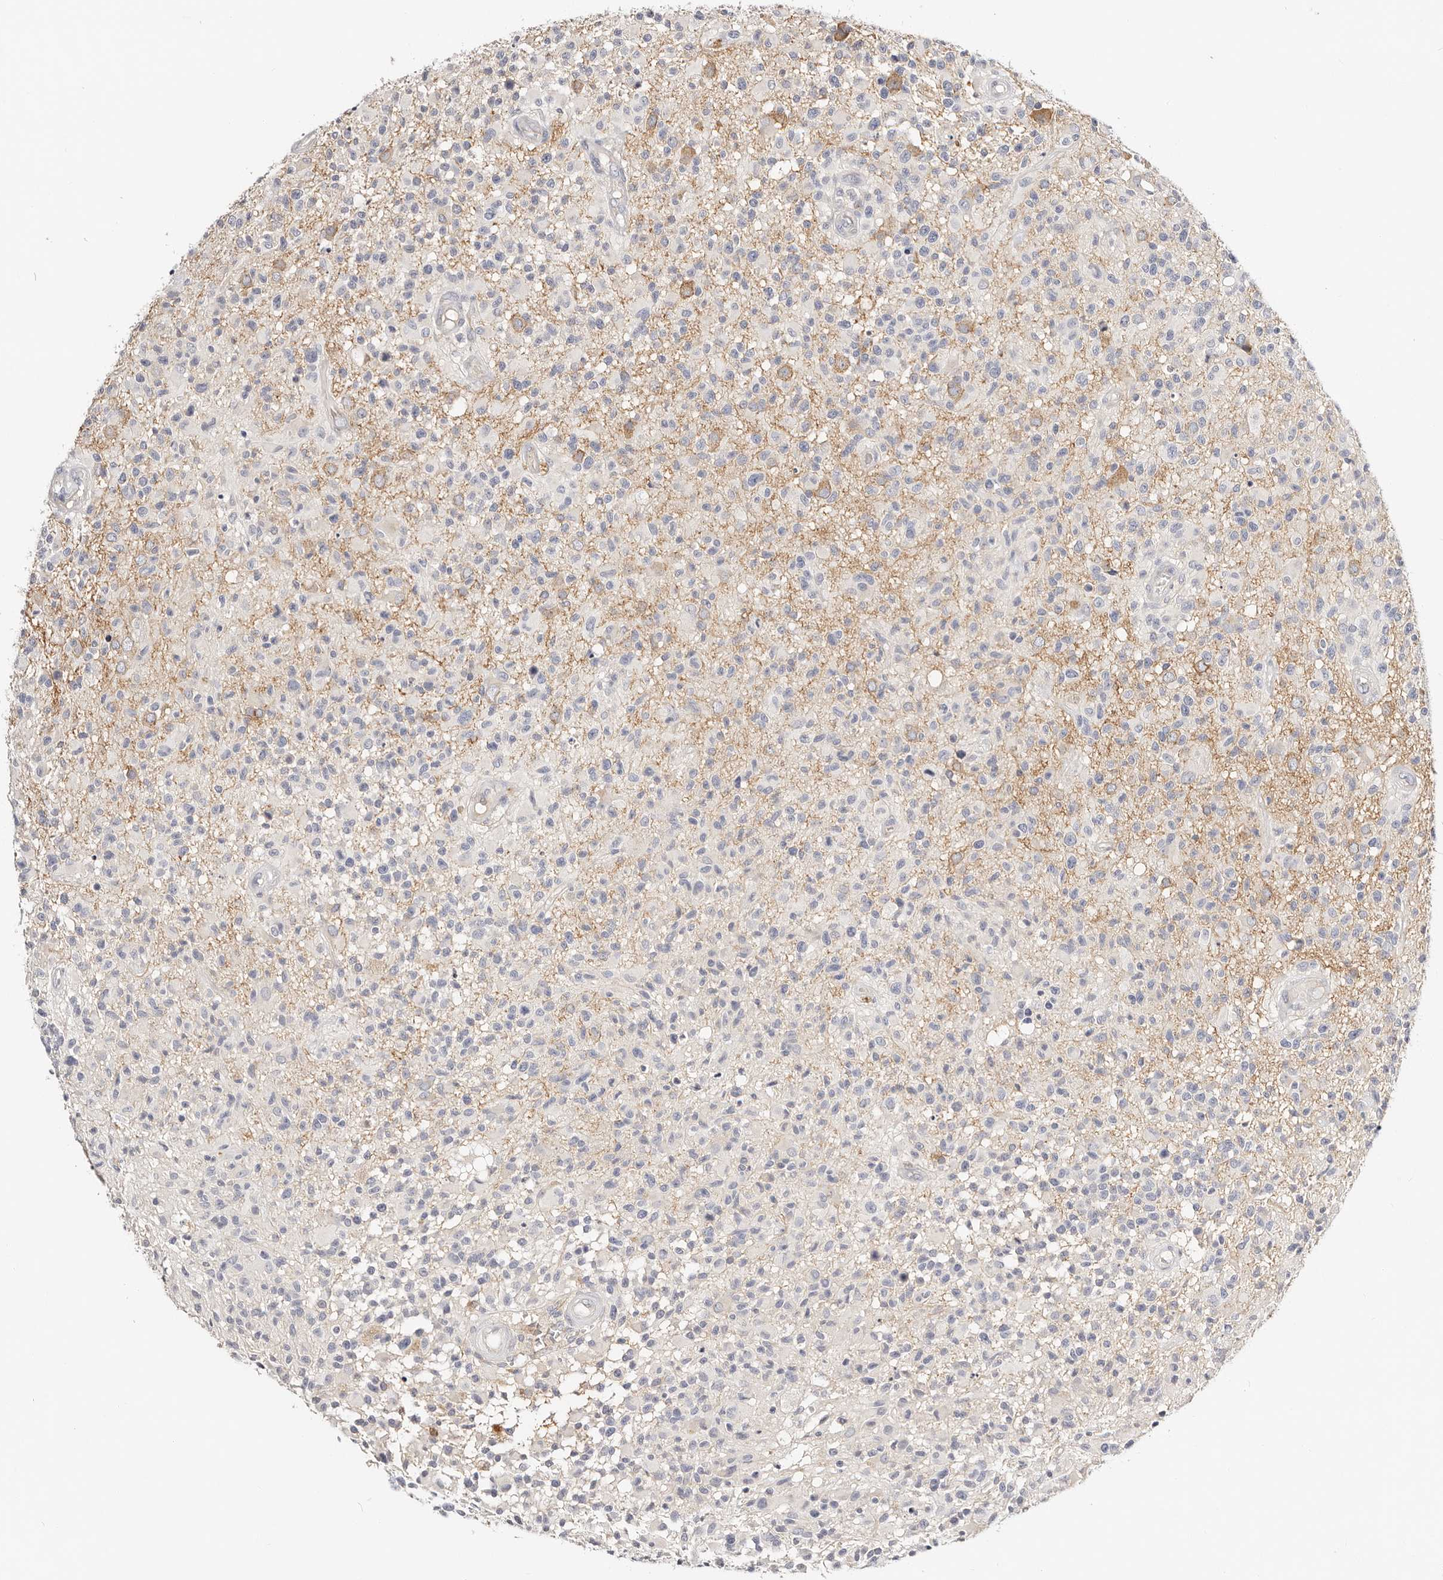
{"staining": {"intensity": "negative", "quantity": "none", "location": "none"}, "tissue": "glioma", "cell_type": "Tumor cells", "image_type": "cancer", "snomed": [{"axis": "morphology", "description": "Glioma, malignant, High grade"}, {"axis": "morphology", "description": "Glioblastoma, NOS"}, {"axis": "topography", "description": "Brain"}], "caption": "Tumor cells show no significant protein positivity in glioma.", "gene": "DNASE1", "patient": {"sex": "male", "age": 60}}